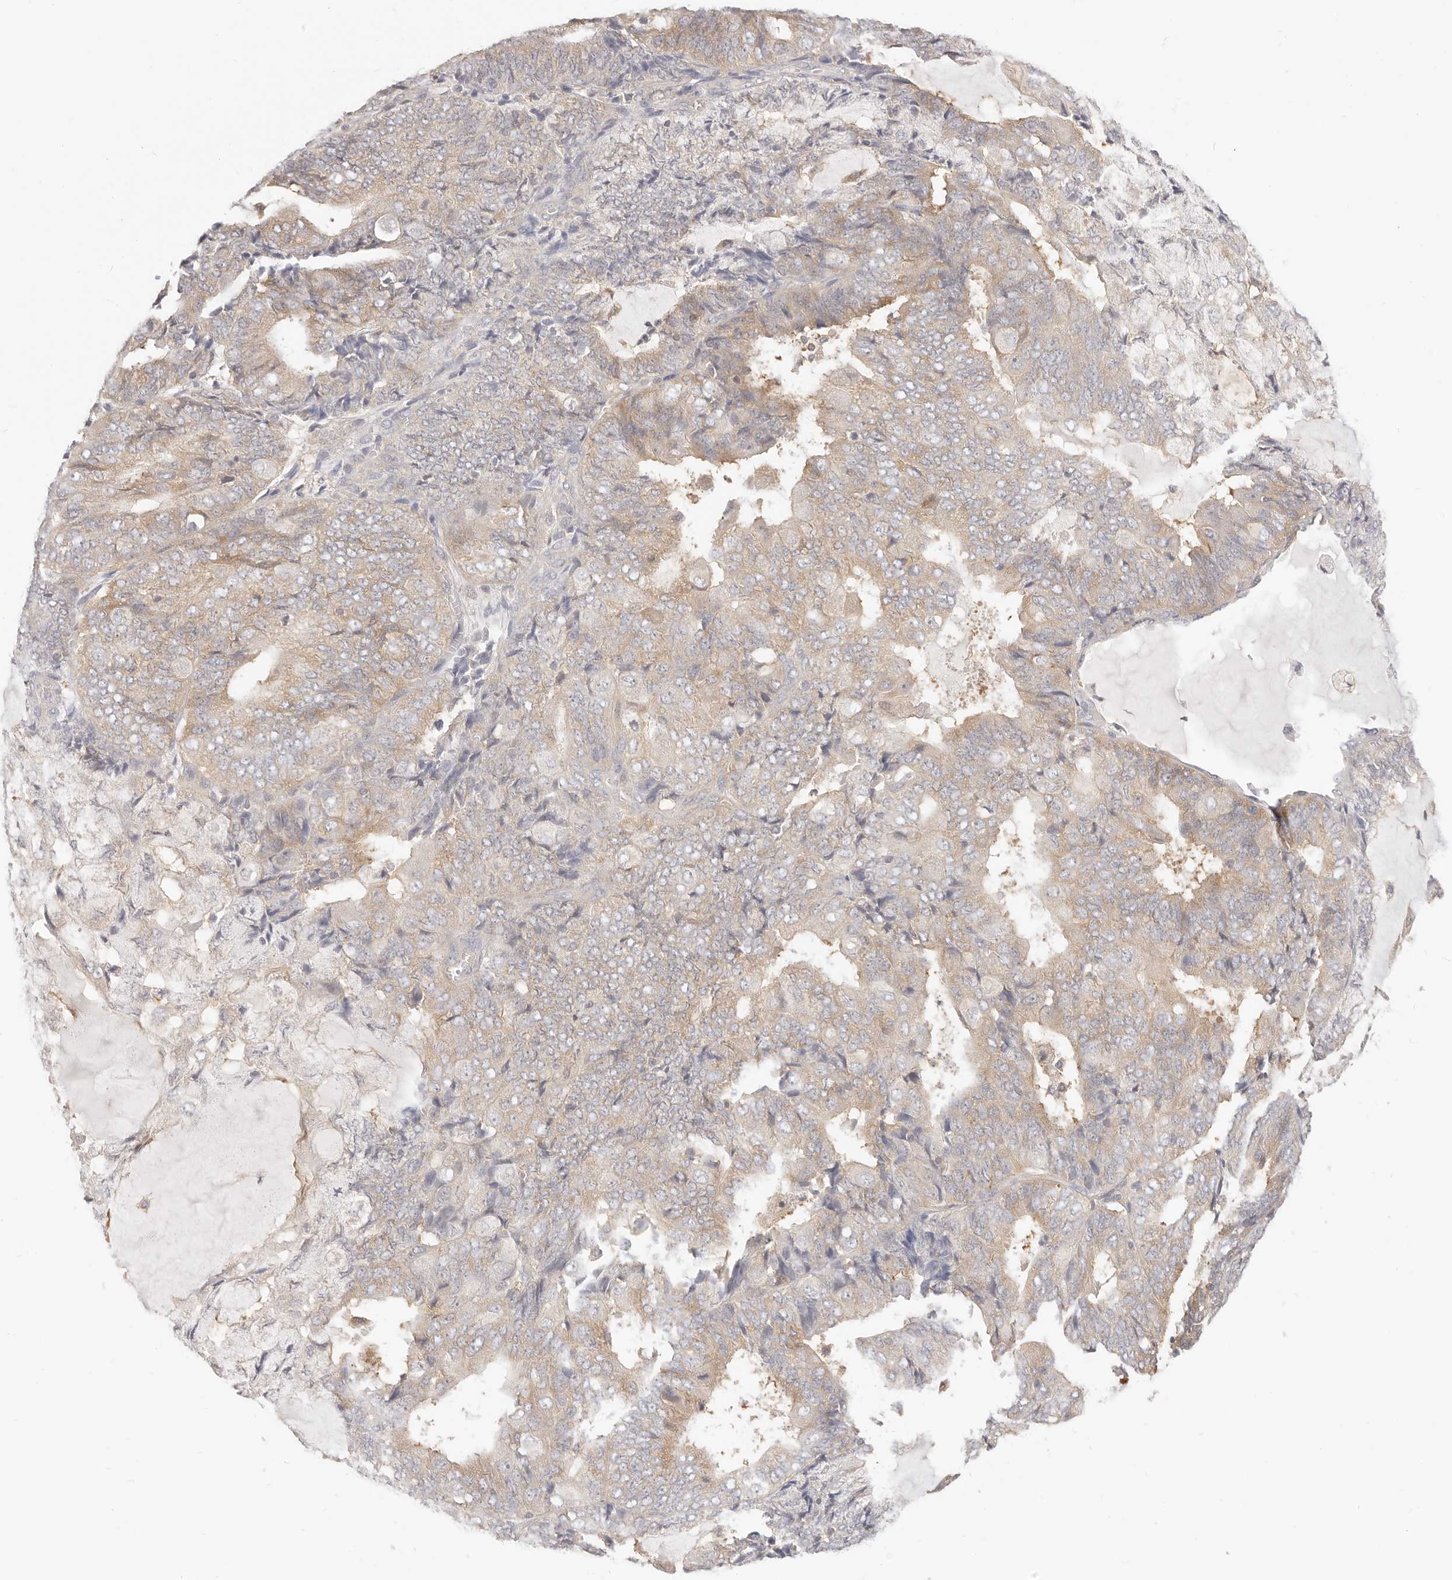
{"staining": {"intensity": "weak", "quantity": "25%-75%", "location": "cytoplasmic/membranous"}, "tissue": "endometrial cancer", "cell_type": "Tumor cells", "image_type": "cancer", "snomed": [{"axis": "morphology", "description": "Adenocarcinoma, NOS"}, {"axis": "topography", "description": "Endometrium"}], "caption": "Protein analysis of endometrial cancer tissue reveals weak cytoplasmic/membranous expression in approximately 25%-75% of tumor cells.", "gene": "DTNBP1", "patient": {"sex": "female", "age": 81}}